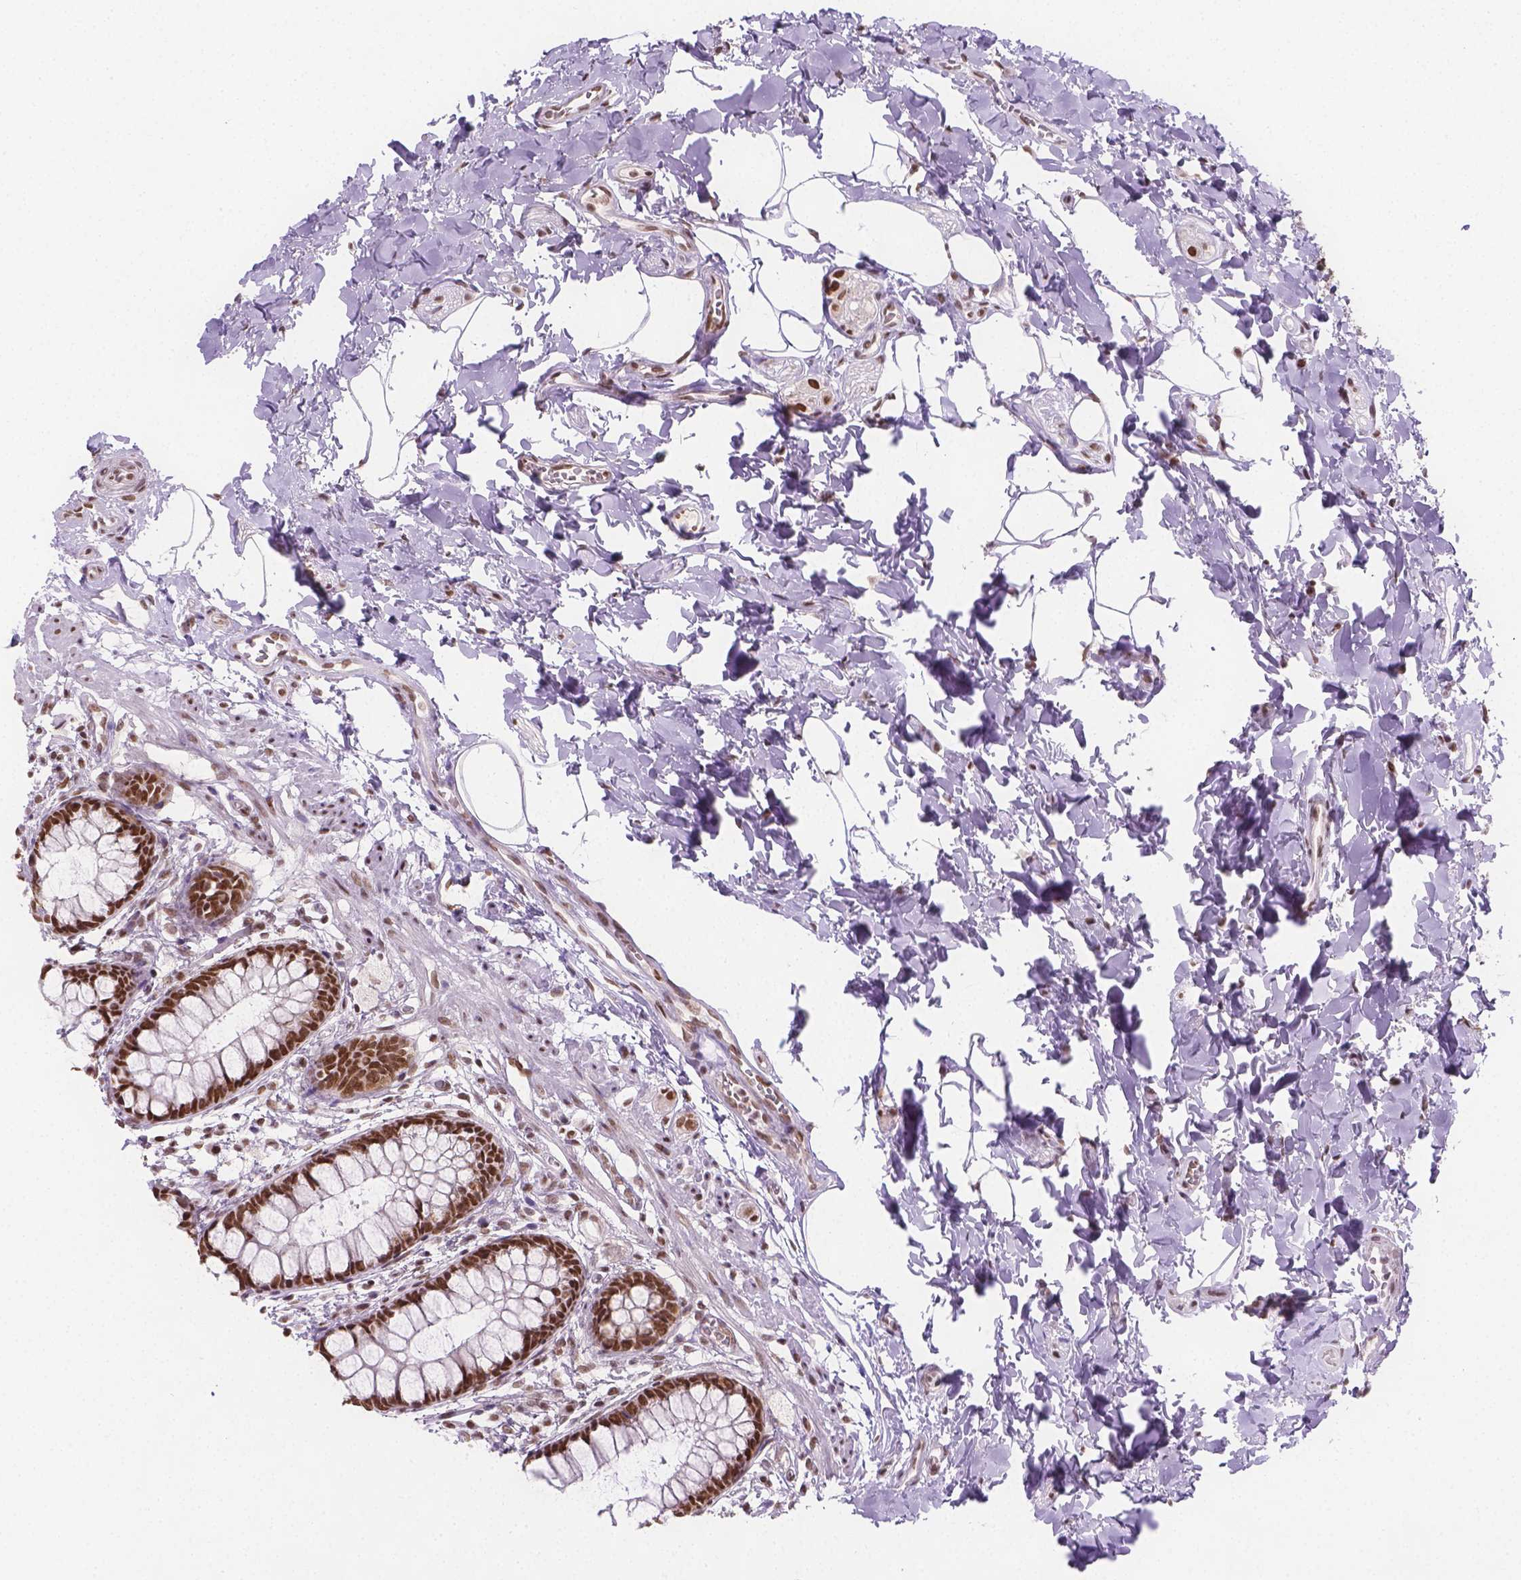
{"staining": {"intensity": "strong", "quantity": ">75%", "location": "nuclear"}, "tissue": "rectum", "cell_type": "Glandular cells", "image_type": "normal", "snomed": [{"axis": "morphology", "description": "Normal tissue, NOS"}, {"axis": "topography", "description": "Rectum"}], "caption": "Immunohistochemical staining of unremarkable human rectum shows high levels of strong nuclear staining in approximately >75% of glandular cells.", "gene": "FANCE", "patient": {"sex": "female", "age": 62}}